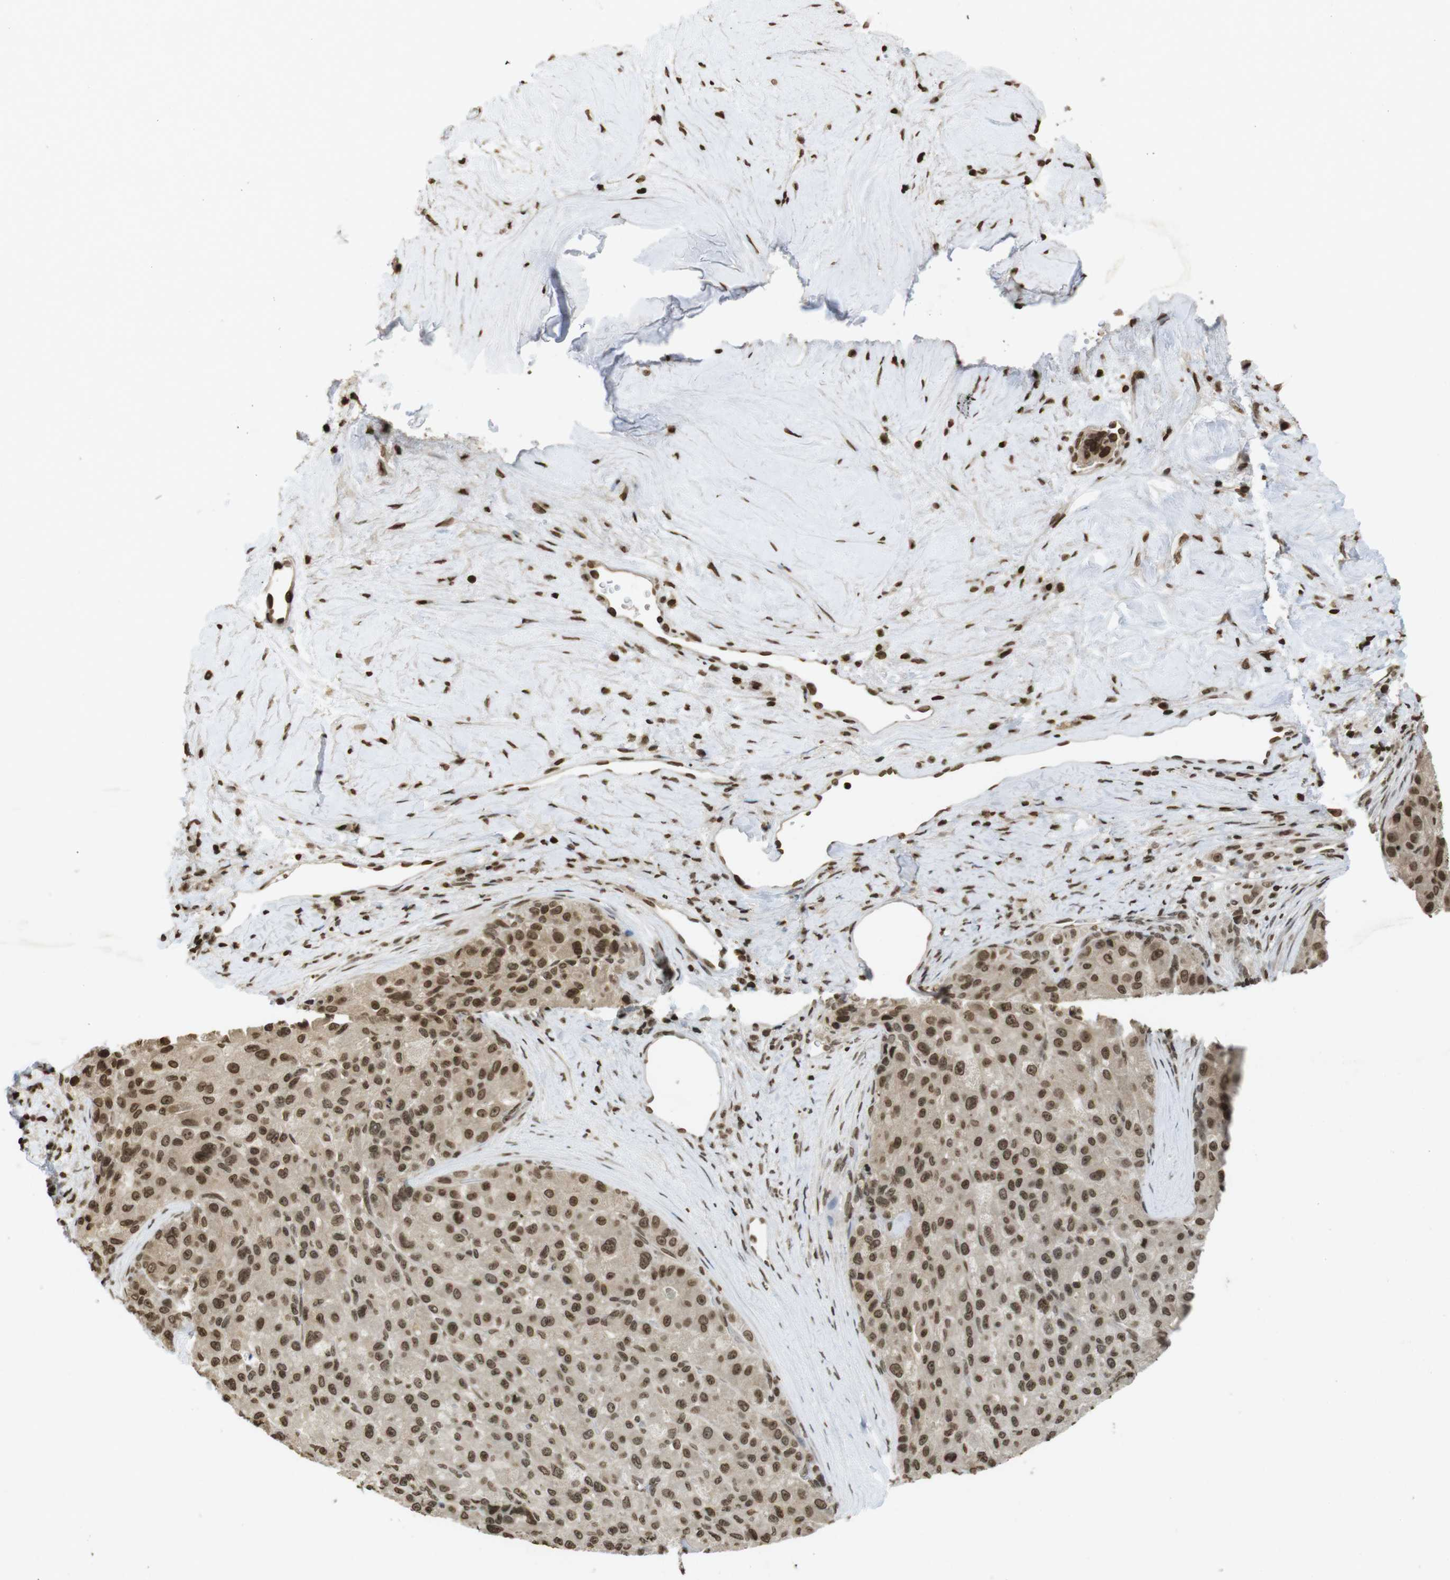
{"staining": {"intensity": "moderate", "quantity": ">75%", "location": "cytoplasmic/membranous,nuclear"}, "tissue": "liver cancer", "cell_type": "Tumor cells", "image_type": "cancer", "snomed": [{"axis": "morphology", "description": "Carcinoma, Hepatocellular, NOS"}, {"axis": "topography", "description": "Liver"}], "caption": "Tumor cells demonstrate moderate cytoplasmic/membranous and nuclear positivity in approximately >75% of cells in liver cancer. (DAB = brown stain, brightfield microscopy at high magnification).", "gene": "FOXA3", "patient": {"sex": "male", "age": 80}}